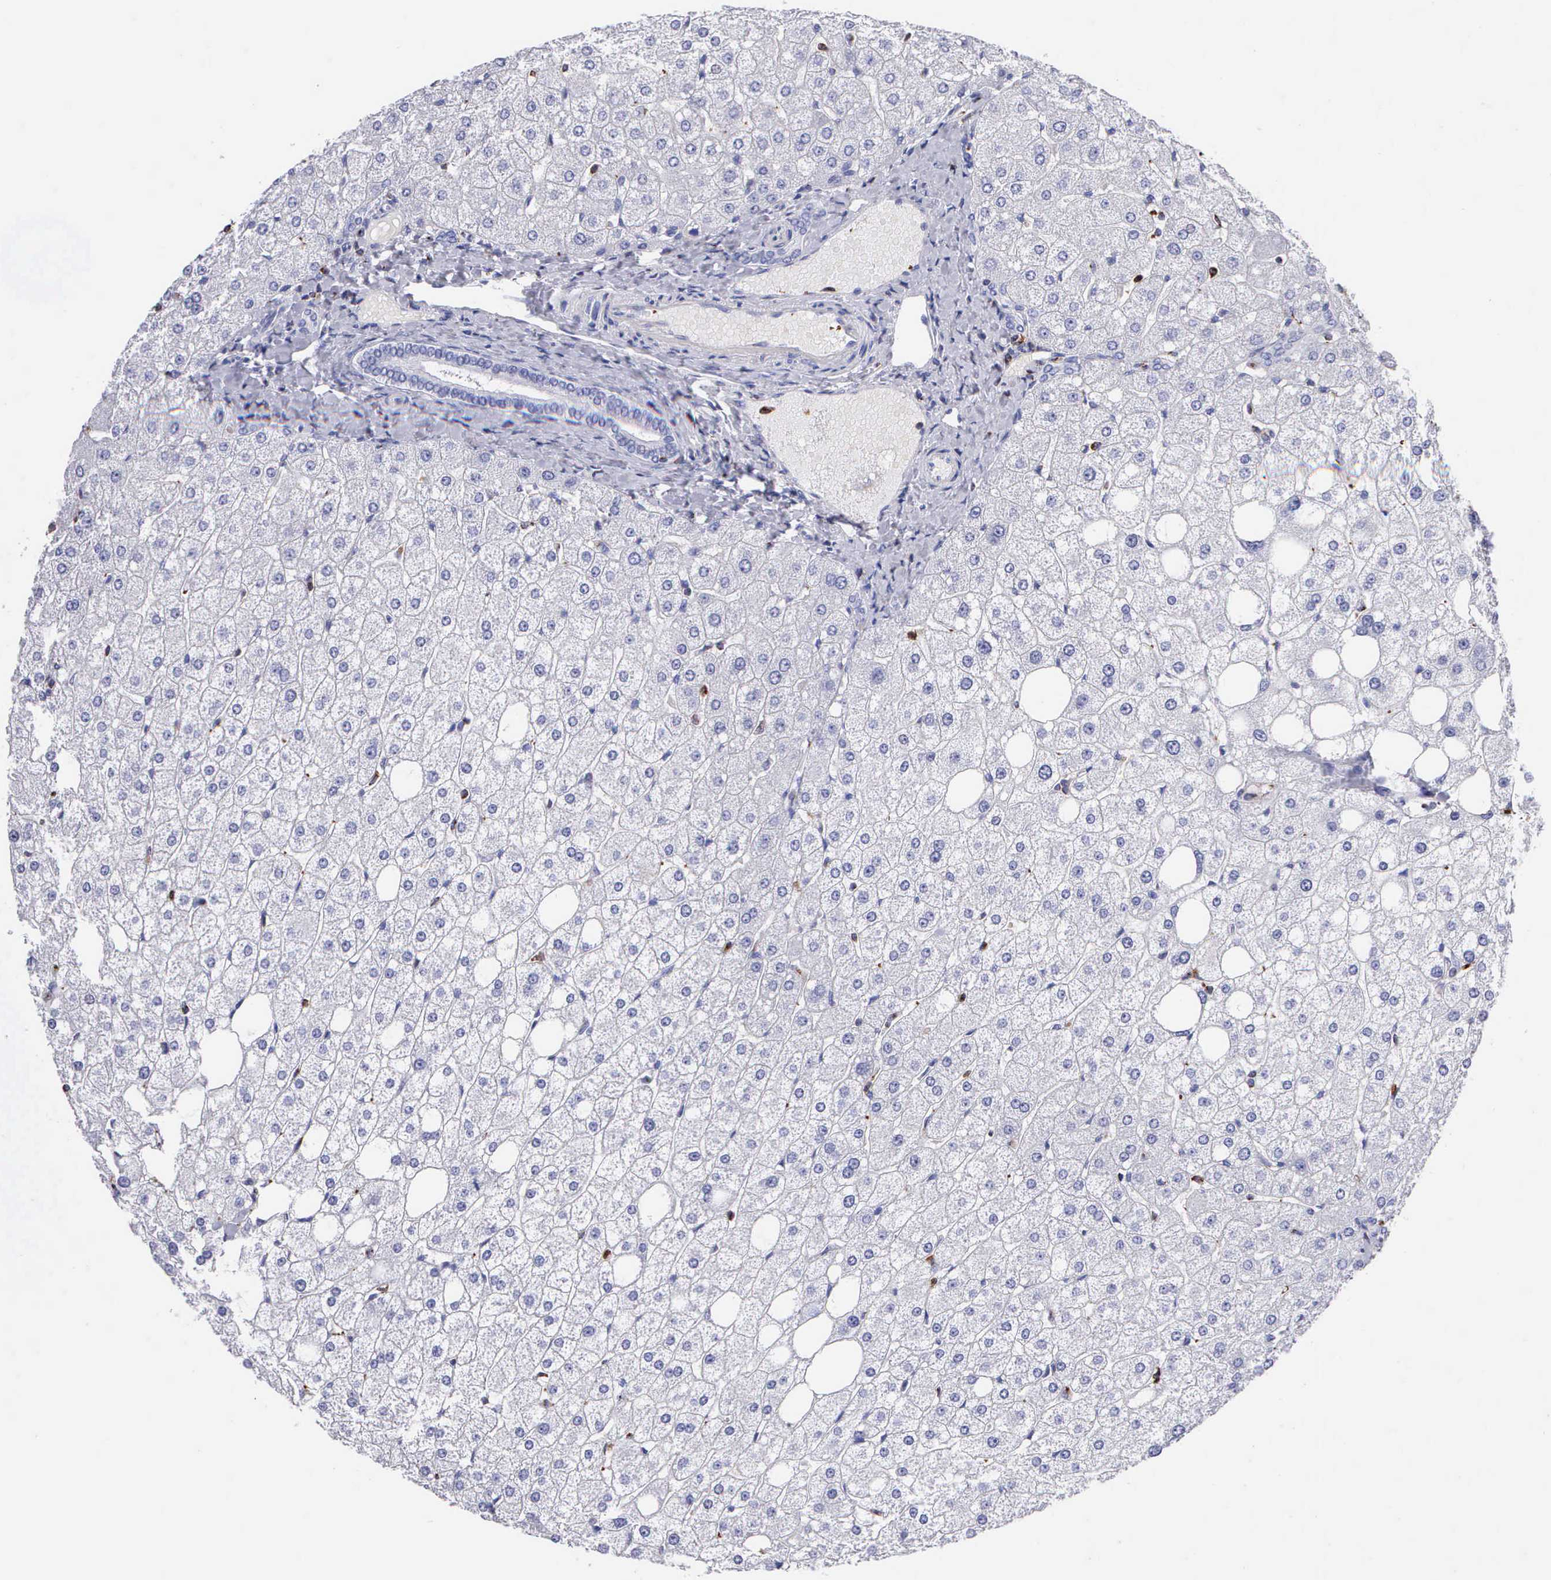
{"staining": {"intensity": "negative", "quantity": "none", "location": "none"}, "tissue": "liver", "cell_type": "Cholangiocytes", "image_type": "normal", "snomed": [{"axis": "morphology", "description": "Normal tissue, NOS"}, {"axis": "topography", "description": "Liver"}], "caption": "Human liver stained for a protein using immunohistochemistry reveals no staining in cholangiocytes.", "gene": "SRGN", "patient": {"sex": "male", "age": 35}}